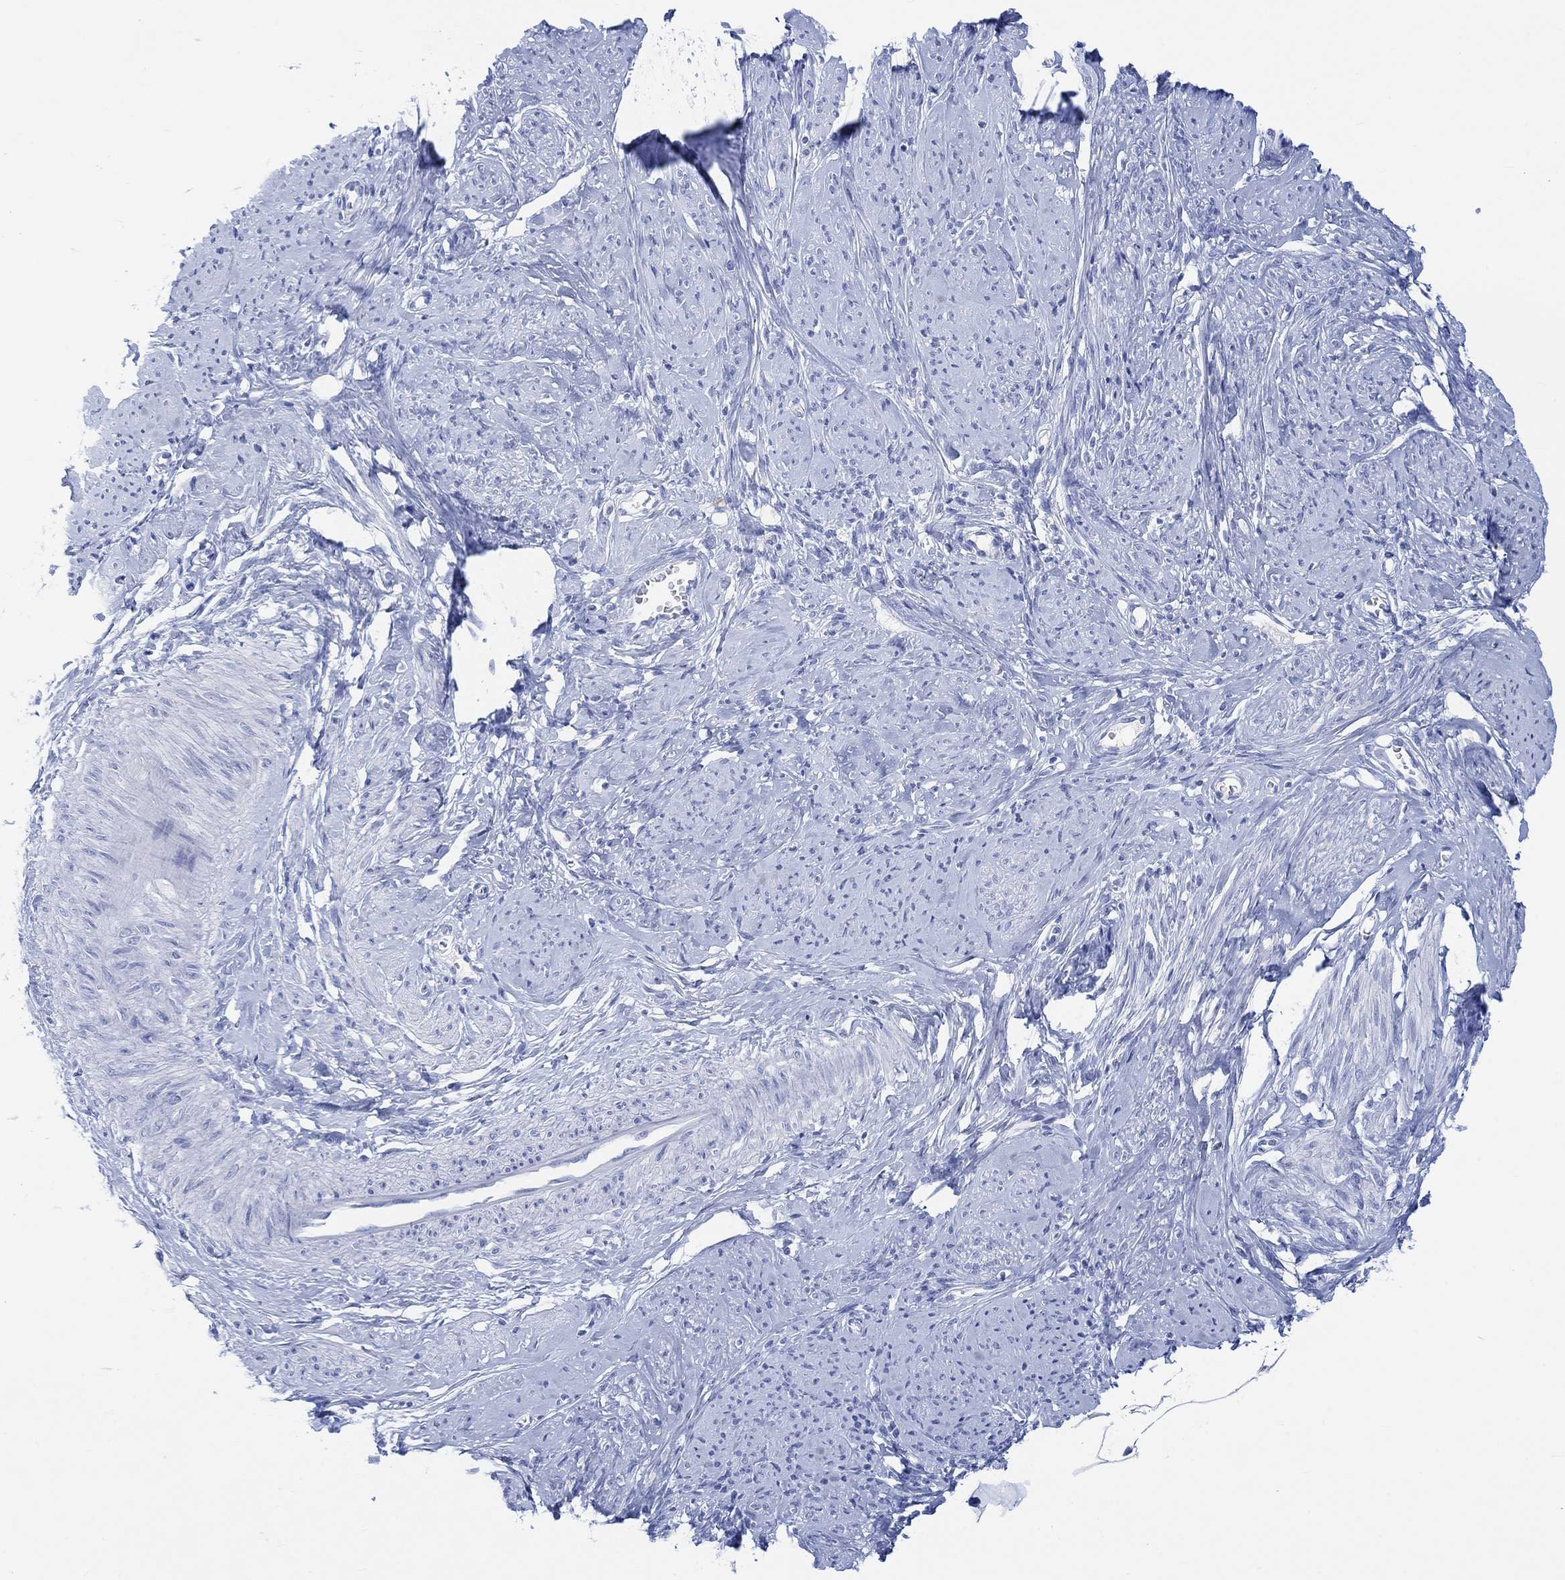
{"staining": {"intensity": "negative", "quantity": "none", "location": "none"}, "tissue": "smooth muscle", "cell_type": "Smooth muscle cells", "image_type": "normal", "snomed": [{"axis": "morphology", "description": "Normal tissue, NOS"}, {"axis": "topography", "description": "Smooth muscle"}], "caption": "Smooth muscle cells show no significant protein staining in unremarkable smooth muscle.", "gene": "CALCA", "patient": {"sex": "female", "age": 48}}